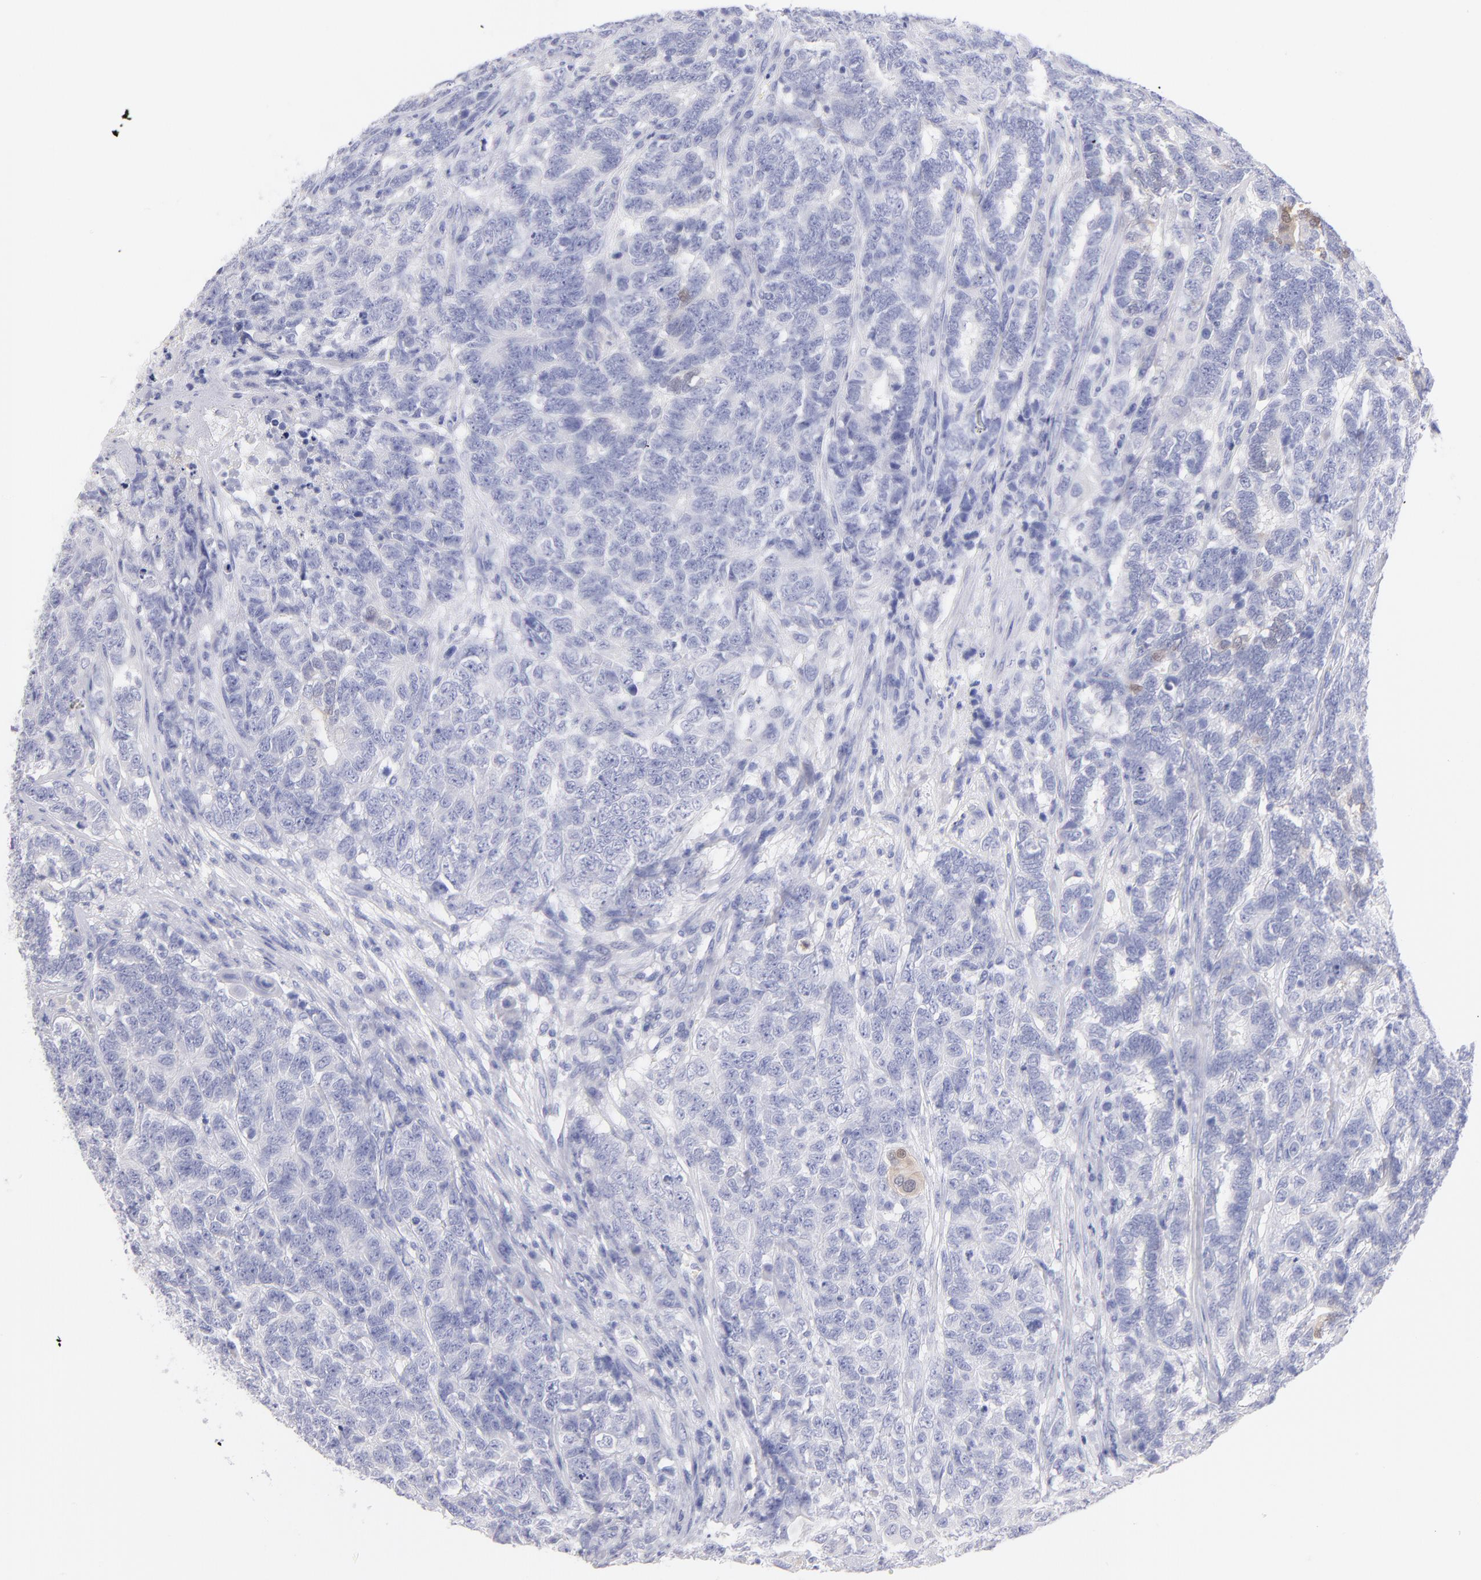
{"staining": {"intensity": "weak", "quantity": "<25%", "location": "cytoplasmic/membranous"}, "tissue": "testis cancer", "cell_type": "Tumor cells", "image_type": "cancer", "snomed": [{"axis": "morphology", "description": "Carcinoma, Embryonal, NOS"}, {"axis": "topography", "description": "Testis"}], "caption": "Human testis cancer (embryonal carcinoma) stained for a protein using immunohistochemistry (IHC) demonstrates no expression in tumor cells.", "gene": "SCGN", "patient": {"sex": "male", "age": 26}}